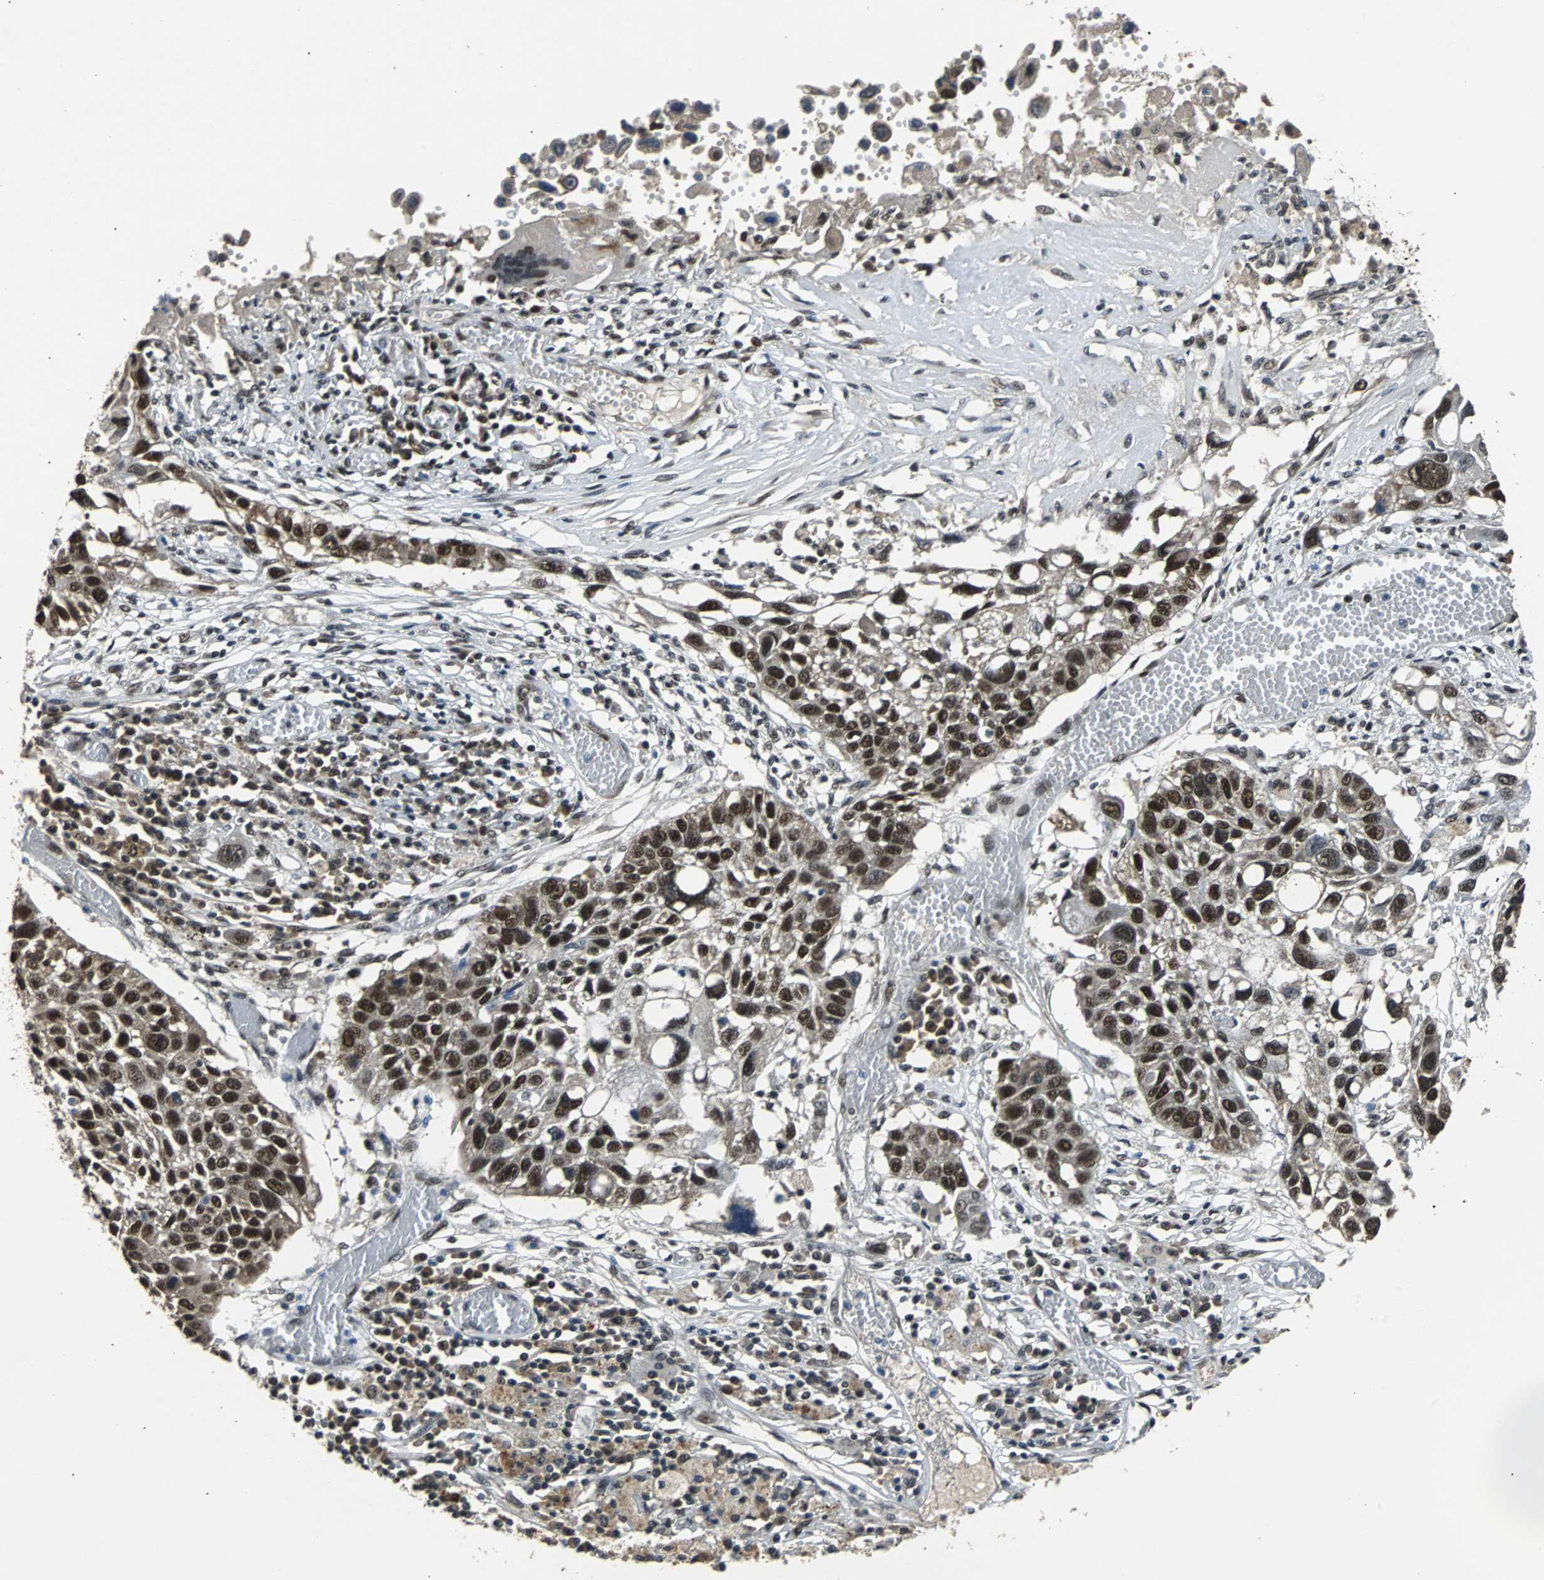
{"staining": {"intensity": "strong", "quantity": ">75%", "location": "nuclear"}, "tissue": "lung cancer", "cell_type": "Tumor cells", "image_type": "cancer", "snomed": [{"axis": "morphology", "description": "Squamous cell carcinoma, NOS"}, {"axis": "topography", "description": "Lung"}], "caption": "Lung cancer (squamous cell carcinoma) stained with a protein marker reveals strong staining in tumor cells.", "gene": "USP28", "patient": {"sex": "male", "age": 71}}